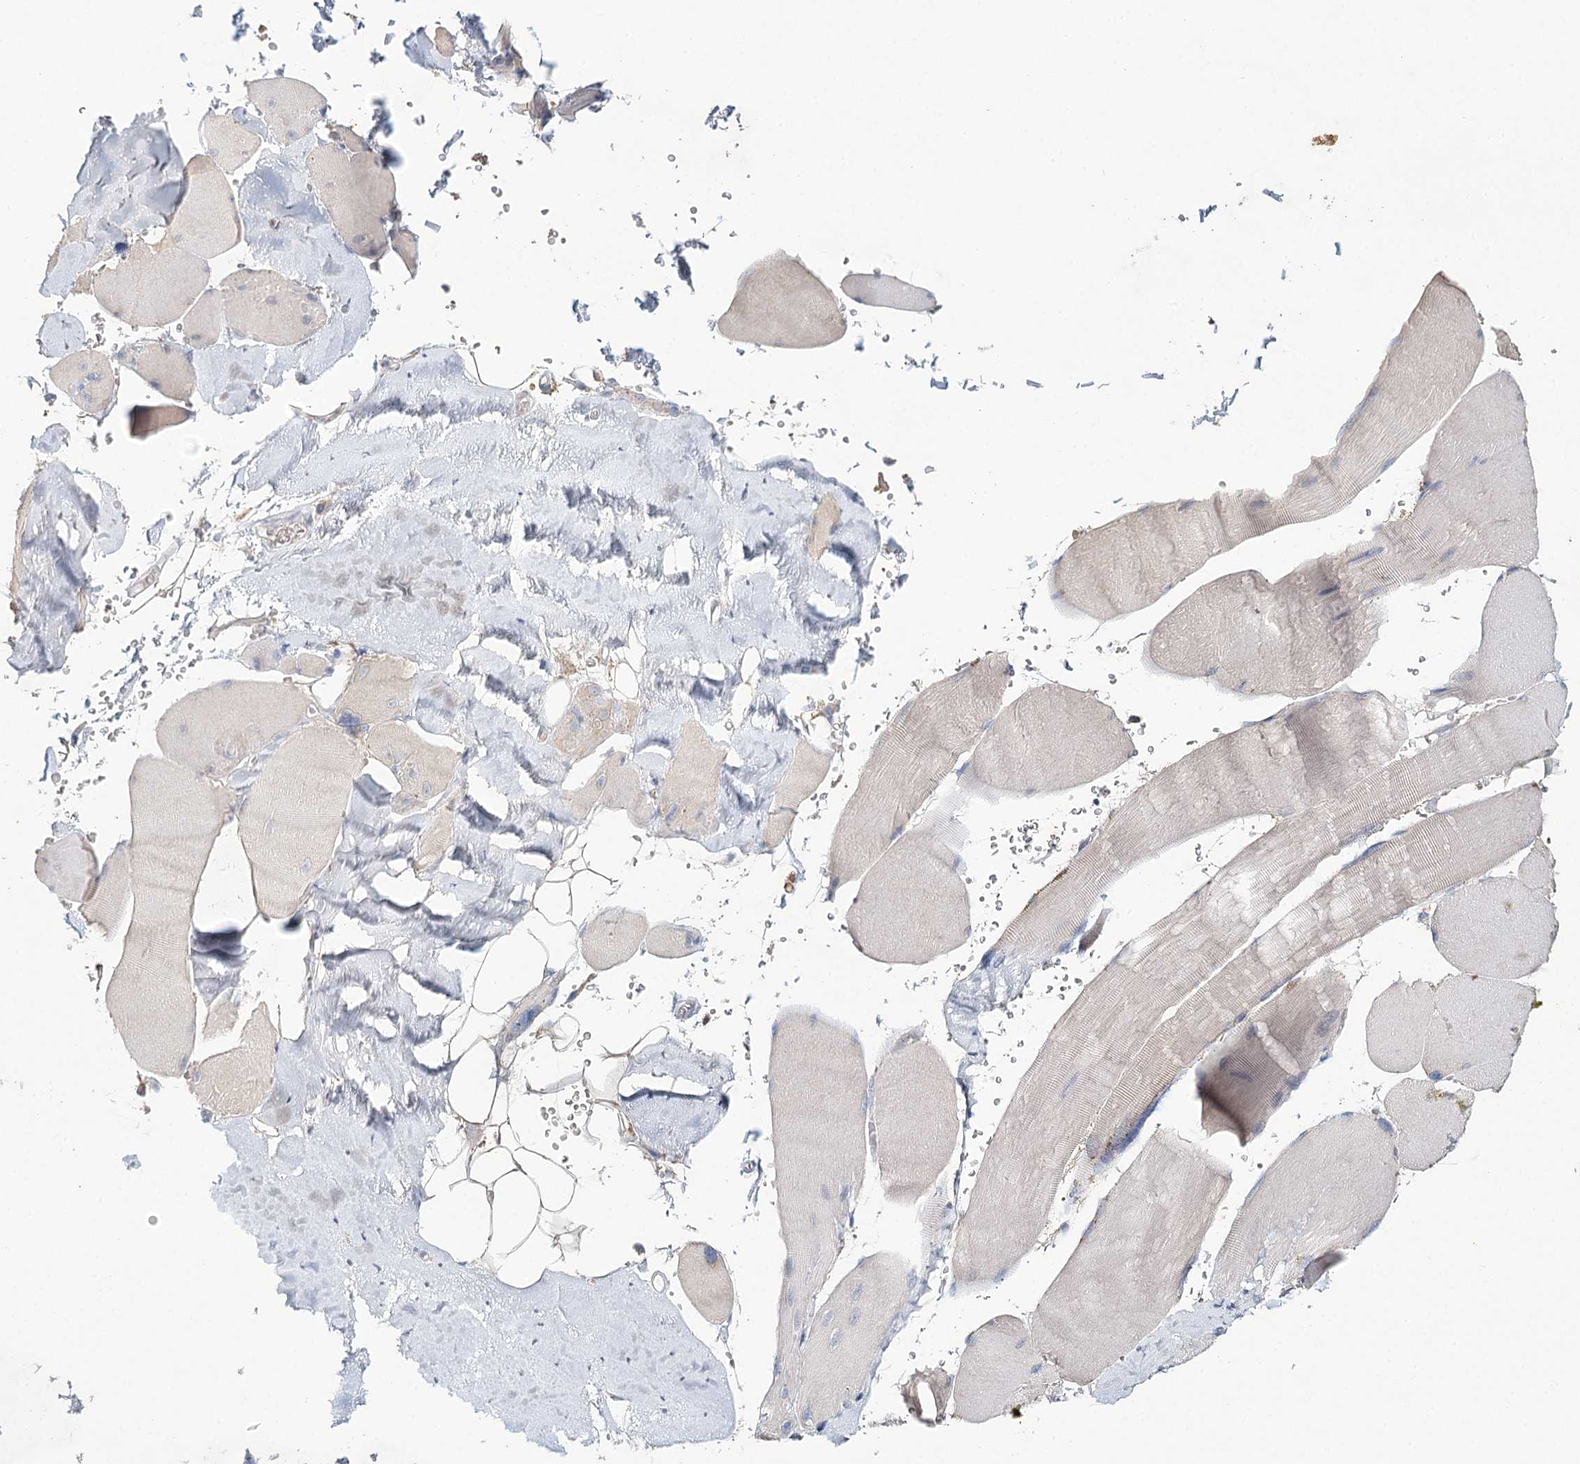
{"staining": {"intensity": "negative", "quantity": "none", "location": "none"}, "tissue": "skeletal muscle", "cell_type": "Myocytes", "image_type": "normal", "snomed": [{"axis": "morphology", "description": "Normal tissue, NOS"}, {"axis": "topography", "description": "Skeletal muscle"}, {"axis": "topography", "description": "Head-Neck"}], "caption": "Immunohistochemical staining of normal skeletal muscle displays no significant expression in myocytes.", "gene": "ARHGAP44", "patient": {"sex": "male", "age": 66}}